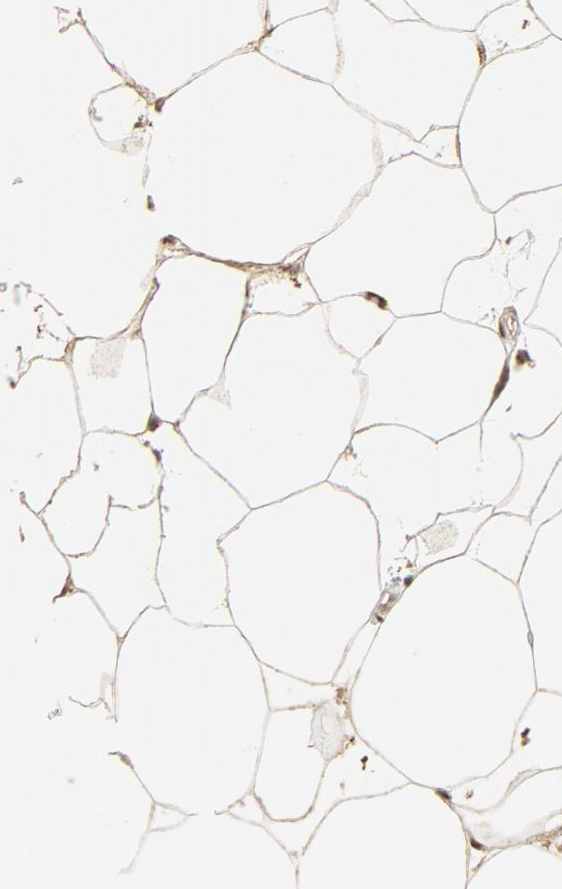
{"staining": {"intensity": "moderate", "quantity": ">75%", "location": "nuclear"}, "tissue": "adipose tissue", "cell_type": "Adipocytes", "image_type": "normal", "snomed": [{"axis": "morphology", "description": "Normal tissue, NOS"}, {"axis": "morphology", "description": "Duct carcinoma"}, {"axis": "topography", "description": "Breast"}, {"axis": "topography", "description": "Adipose tissue"}], "caption": "Protein expression analysis of unremarkable human adipose tissue reveals moderate nuclear staining in about >75% of adipocytes. The protein is shown in brown color, while the nuclei are stained blue.", "gene": "GTF2I", "patient": {"sex": "female", "age": 37}}